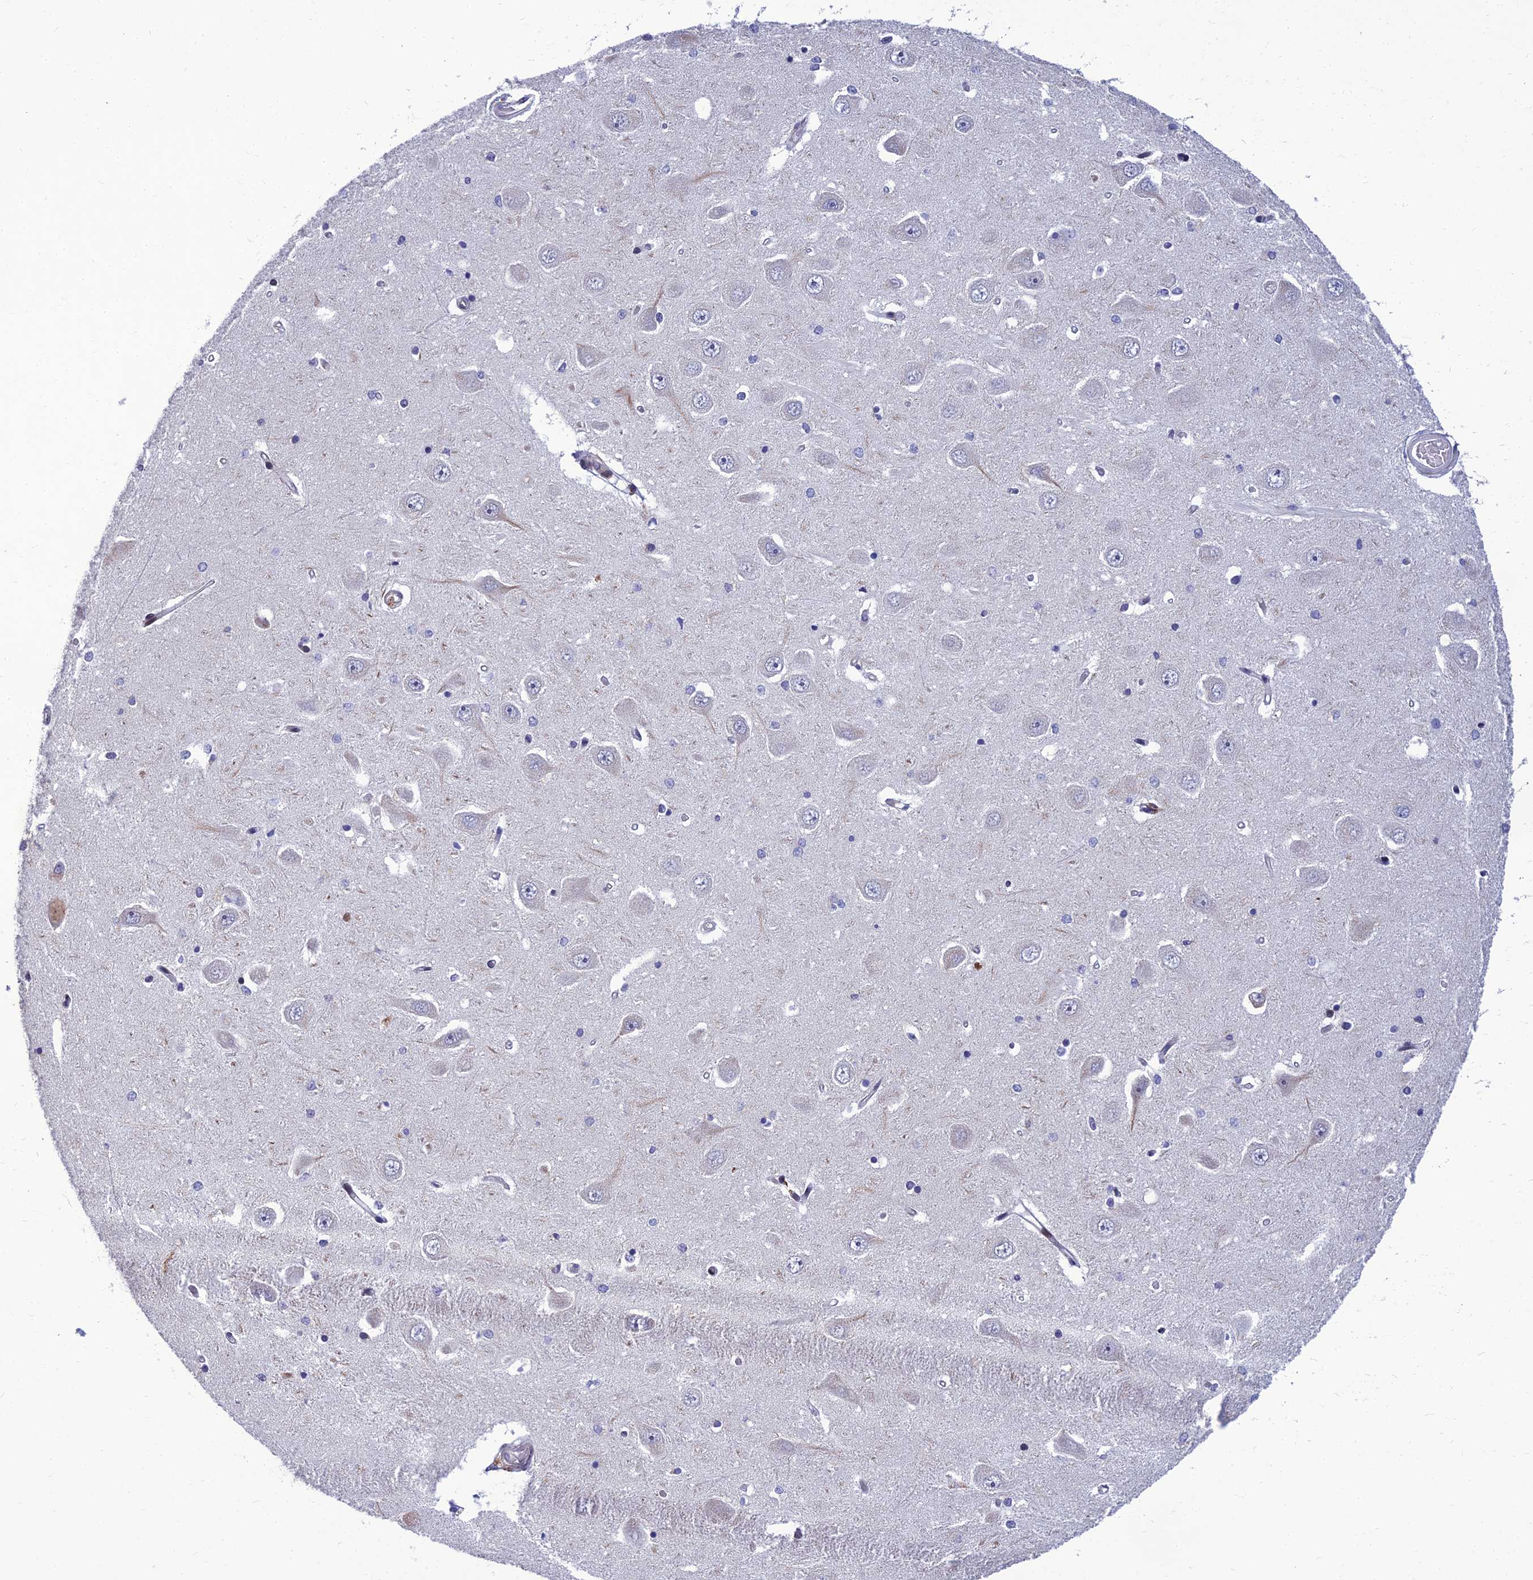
{"staining": {"intensity": "negative", "quantity": "none", "location": "none"}, "tissue": "hippocampus", "cell_type": "Glial cells", "image_type": "normal", "snomed": [{"axis": "morphology", "description": "Normal tissue, NOS"}, {"axis": "topography", "description": "Hippocampus"}], "caption": "Protein analysis of benign hippocampus shows no significant positivity in glial cells. Brightfield microscopy of immunohistochemistry stained with DAB (3,3'-diaminobenzidine) (brown) and hematoxylin (blue), captured at high magnification.", "gene": "PPP1R18", "patient": {"sex": "male", "age": 45}}